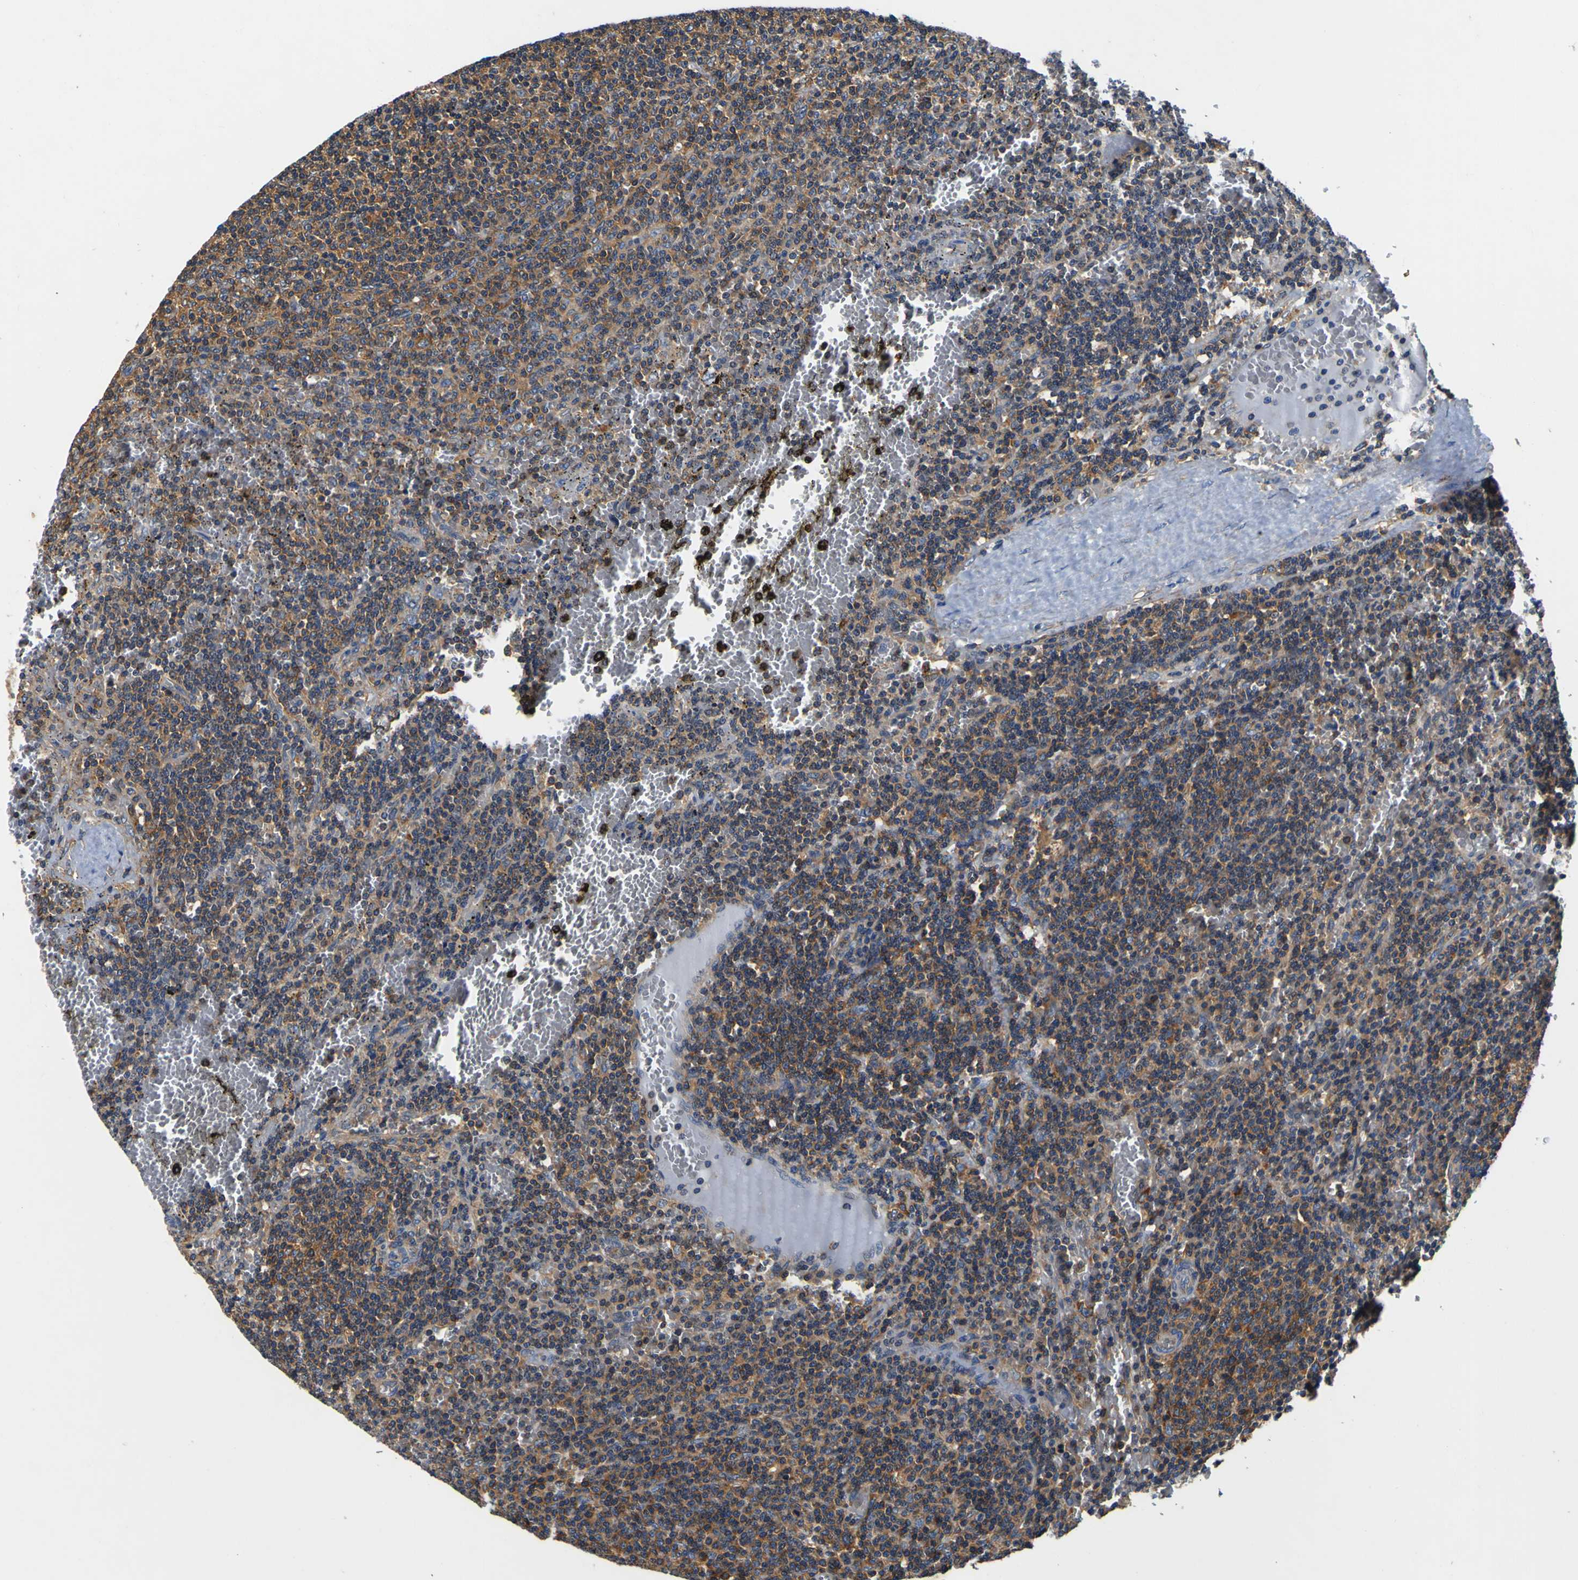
{"staining": {"intensity": "moderate", "quantity": ">75%", "location": "cytoplasmic/membranous"}, "tissue": "lymphoma", "cell_type": "Tumor cells", "image_type": "cancer", "snomed": [{"axis": "morphology", "description": "Malignant lymphoma, non-Hodgkin's type, Low grade"}, {"axis": "topography", "description": "Spleen"}], "caption": "IHC image of low-grade malignant lymphoma, non-Hodgkin's type stained for a protein (brown), which demonstrates medium levels of moderate cytoplasmic/membranous staining in about >75% of tumor cells.", "gene": "CNR2", "patient": {"sex": "female", "age": 50}}